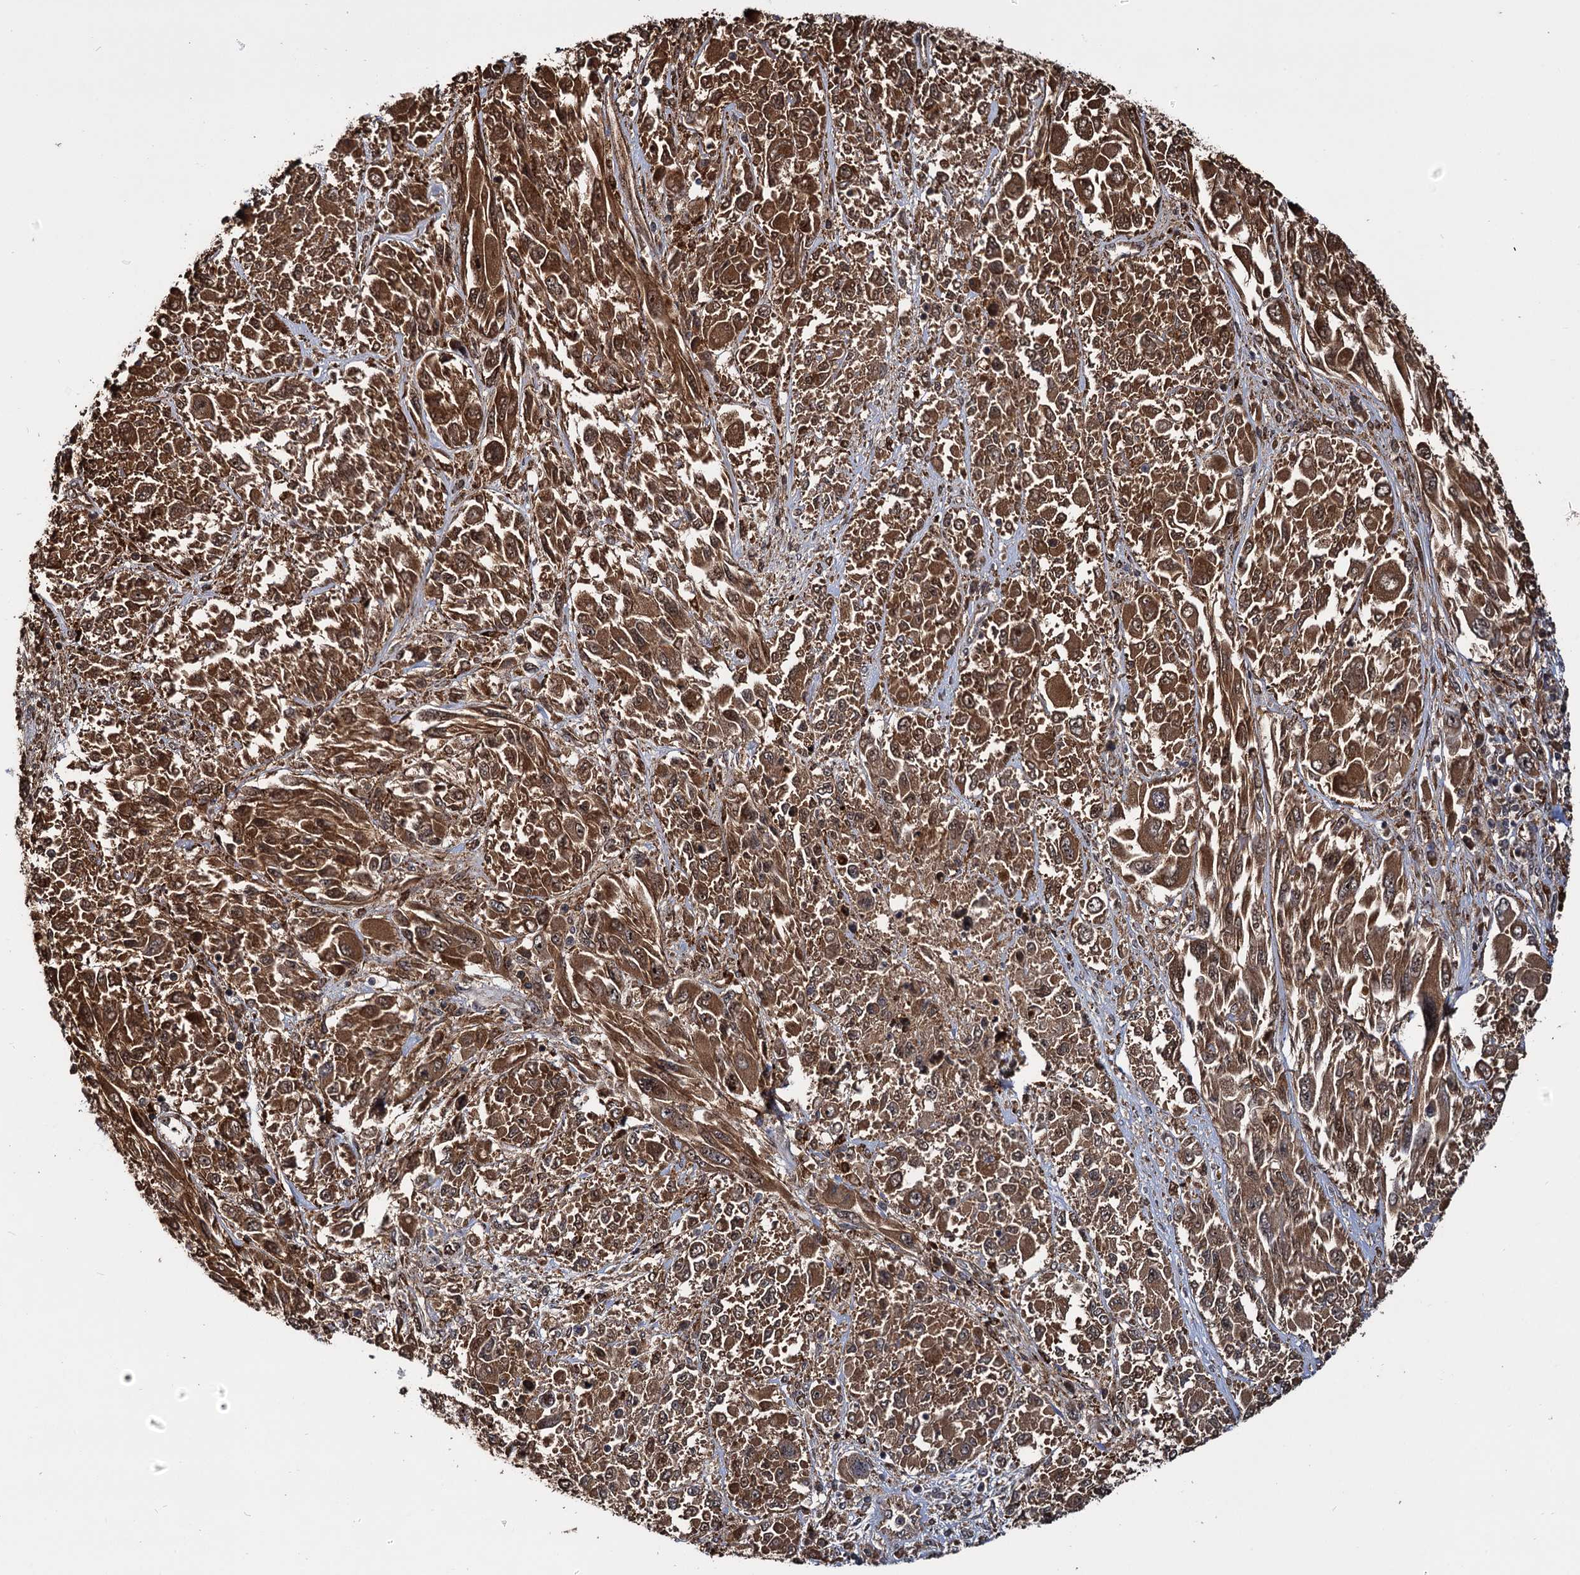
{"staining": {"intensity": "strong", "quantity": ">75%", "location": "cytoplasmic/membranous"}, "tissue": "melanoma", "cell_type": "Tumor cells", "image_type": "cancer", "snomed": [{"axis": "morphology", "description": "Malignant melanoma, NOS"}, {"axis": "topography", "description": "Skin"}], "caption": "There is high levels of strong cytoplasmic/membranous staining in tumor cells of malignant melanoma, as demonstrated by immunohistochemical staining (brown color).", "gene": "CEP192", "patient": {"sex": "female", "age": 91}}